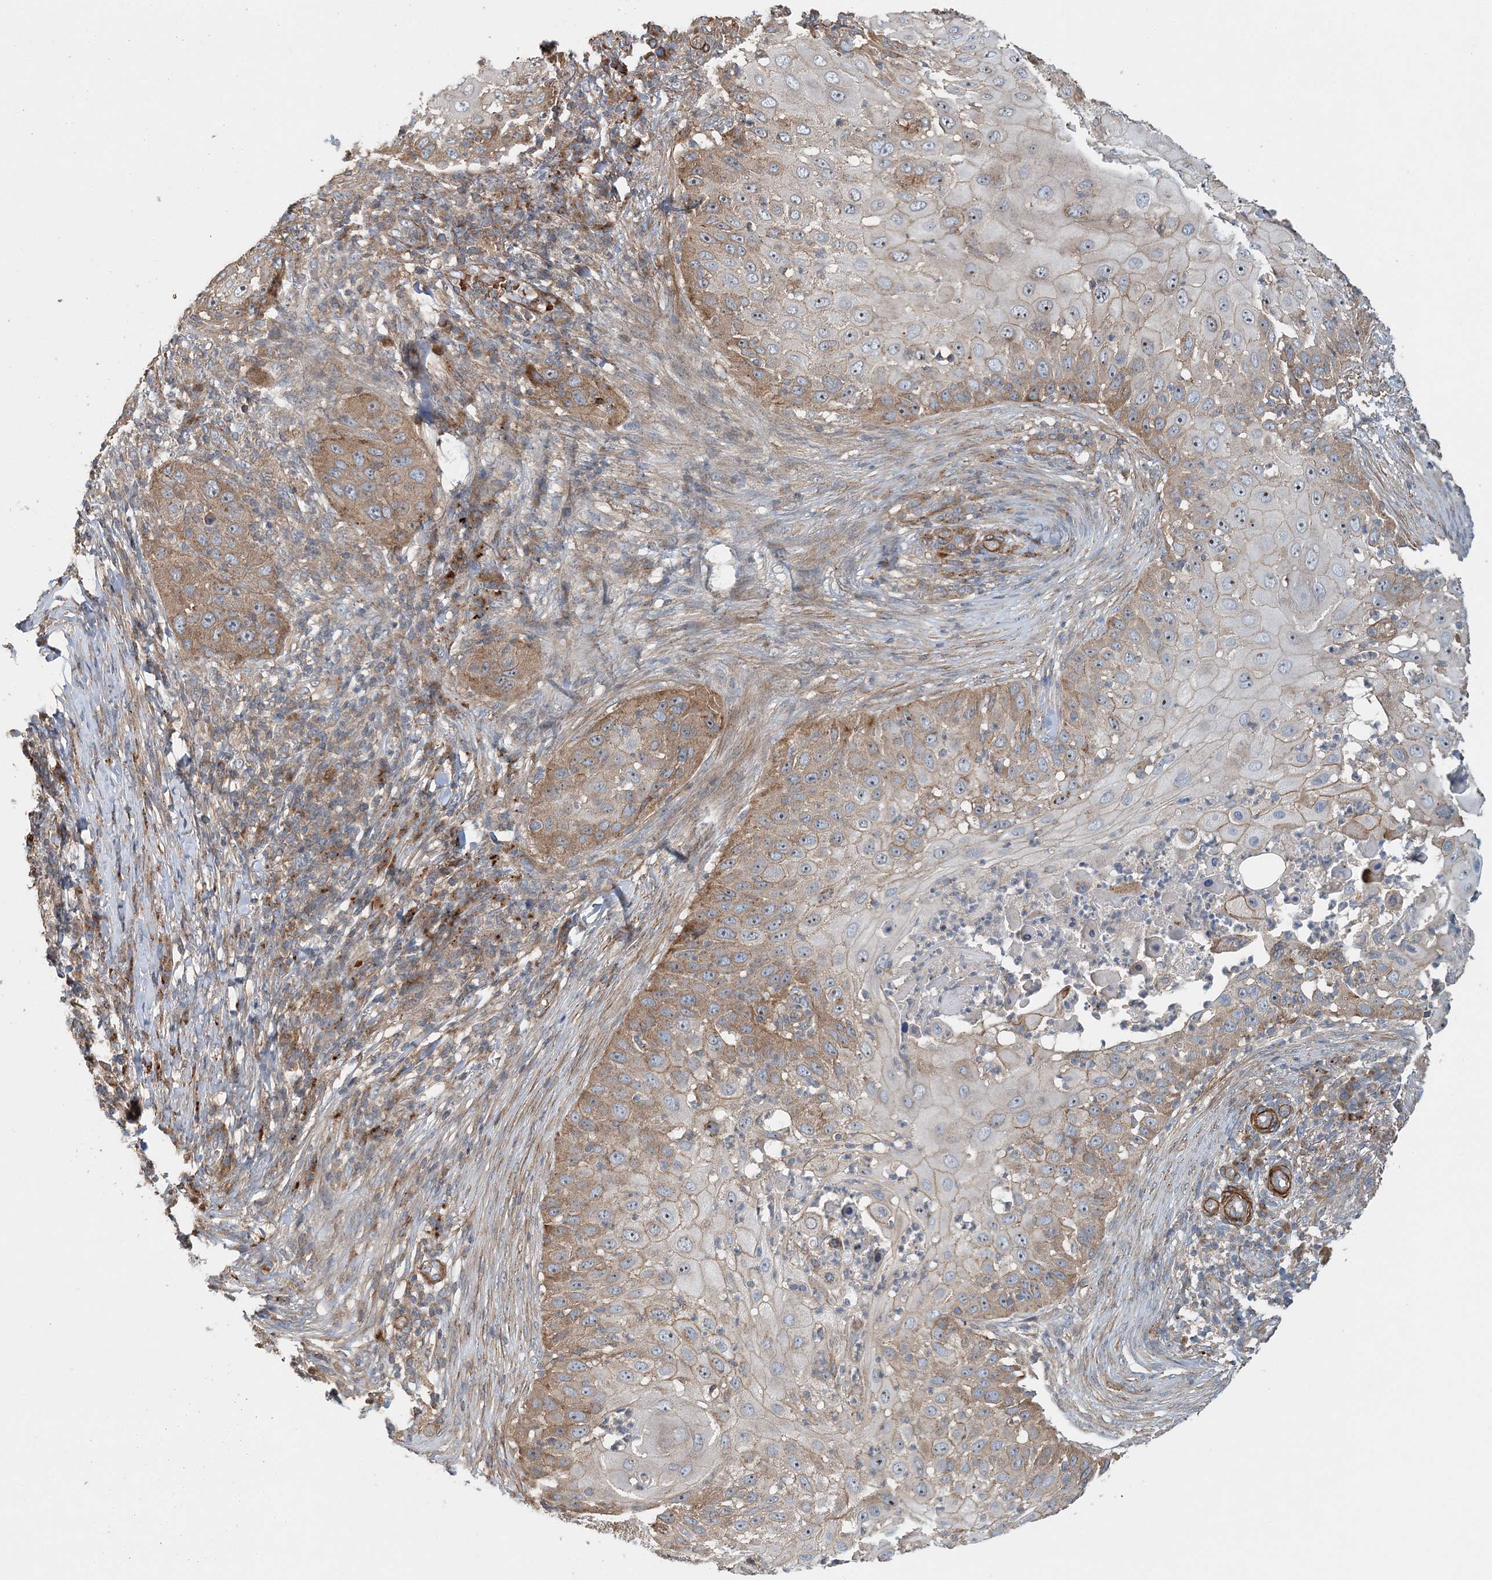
{"staining": {"intensity": "moderate", "quantity": "25%-75%", "location": "cytoplasmic/membranous,nuclear"}, "tissue": "skin cancer", "cell_type": "Tumor cells", "image_type": "cancer", "snomed": [{"axis": "morphology", "description": "Squamous cell carcinoma, NOS"}, {"axis": "topography", "description": "Skin"}], "caption": "Immunohistochemistry (IHC) (DAB) staining of skin cancer reveals moderate cytoplasmic/membranous and nuclear protein expression in about 25%-75% of tumor cells.", "gene": "TTI1", "patient": {"sex": "female", "age": 44}}